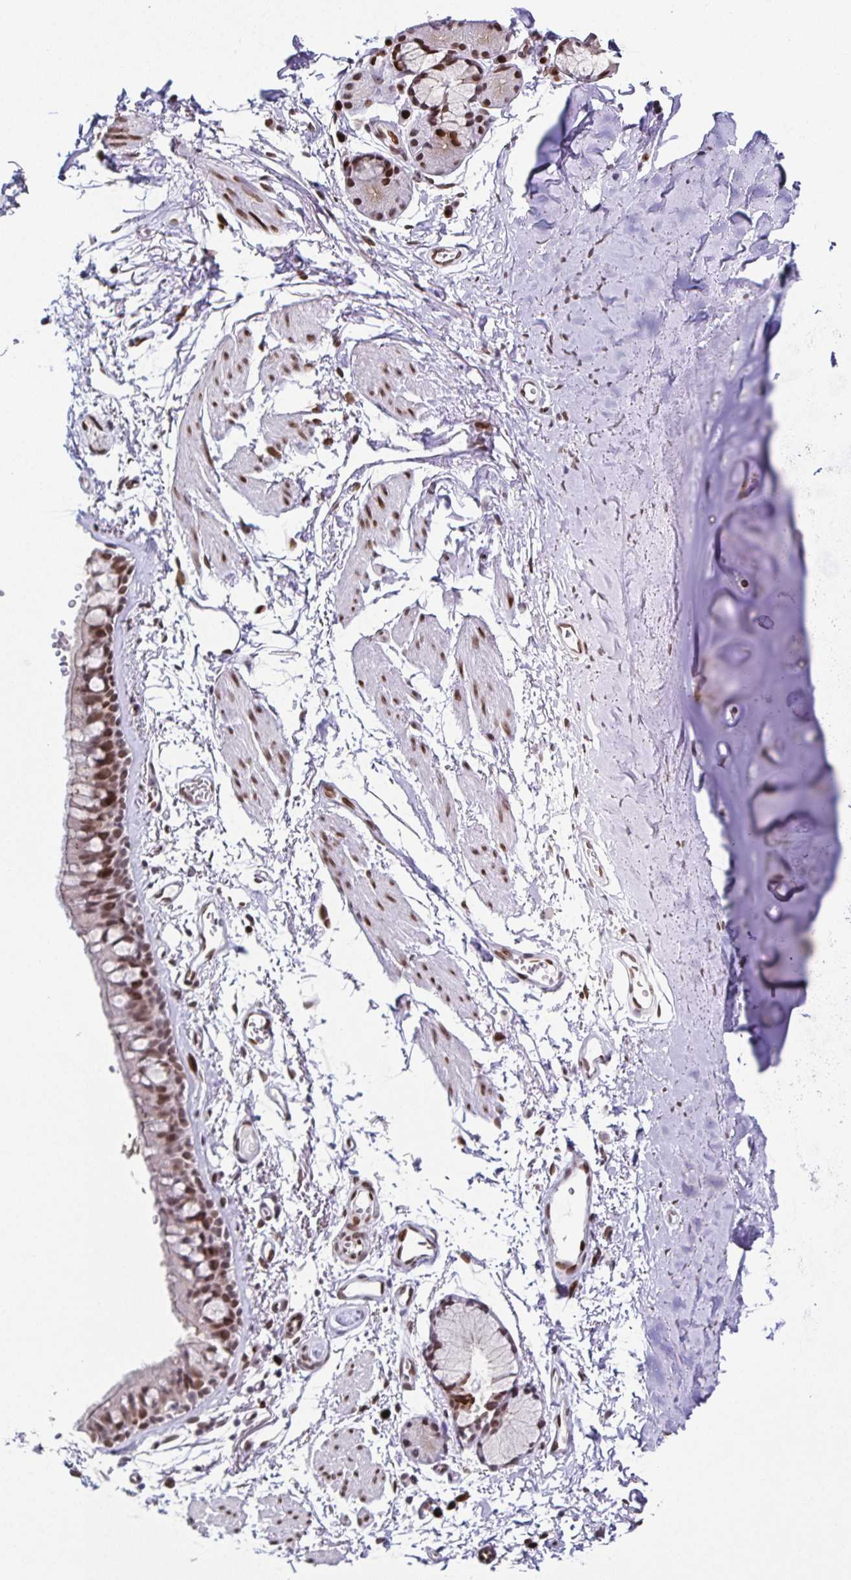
{"staining": {"intensity": "negative", "quantity": "none", "location": "none"}, "tissue": "adipose tissue", "cell_type": "Adipocytes", "image_type": "normal", "snomed": [{"axis": "morphology", "description": "Normal tissue, NOS"}, {"axis": "topography", "description": "Cartilage tissue"}, {"axis": "topography", "description": "Bronchus"}], "caption": "Benign adipose tissue was stained to show a protein in brown. There is no significant positivity in adipocytes.", "gene": "RB1", "patient": {"sex": "female", "age": 79}}